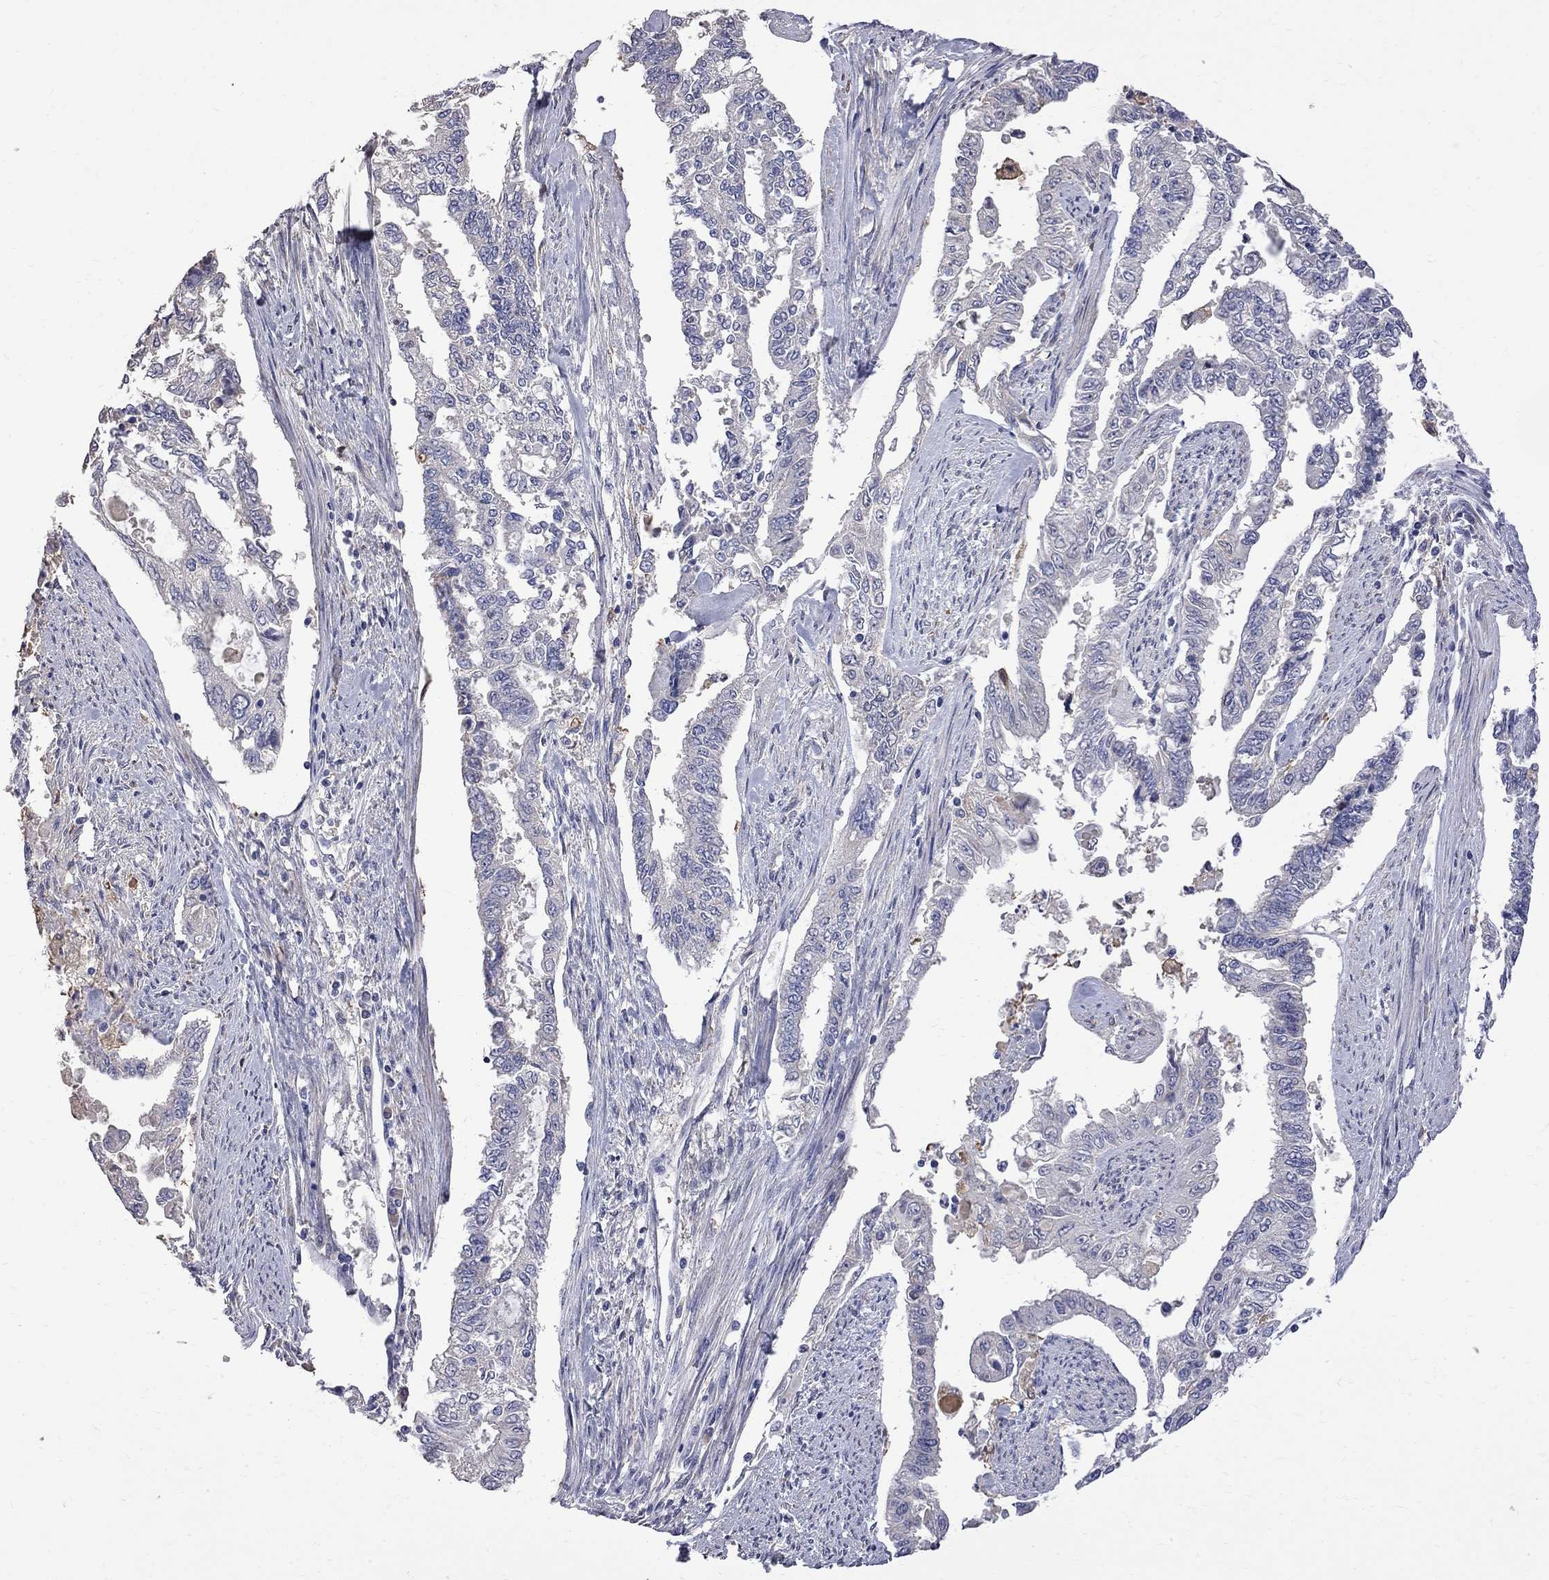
{"staining": {"intensity": "negative", "quantity": "none", "location": "none"}, "tissue": "endometrial cancer", "cell_type": "Tumor cells", "image_type": "cancer", "snomed": [{"axis": "morphology", "description": "Adenocarcinoma, NOS"}, {"axis": "topography", "description": "Uterus"}], "caption": "This micrograph is of adenocarcinoma (endometrial) stained with immunohistochemistry (IHC) to label a protein in brown with the nuclei are counter-stained blue. There is no staining in tumor cells.", "gene": "CKAP2", "patient": {"sex": "female", "age": 59}}